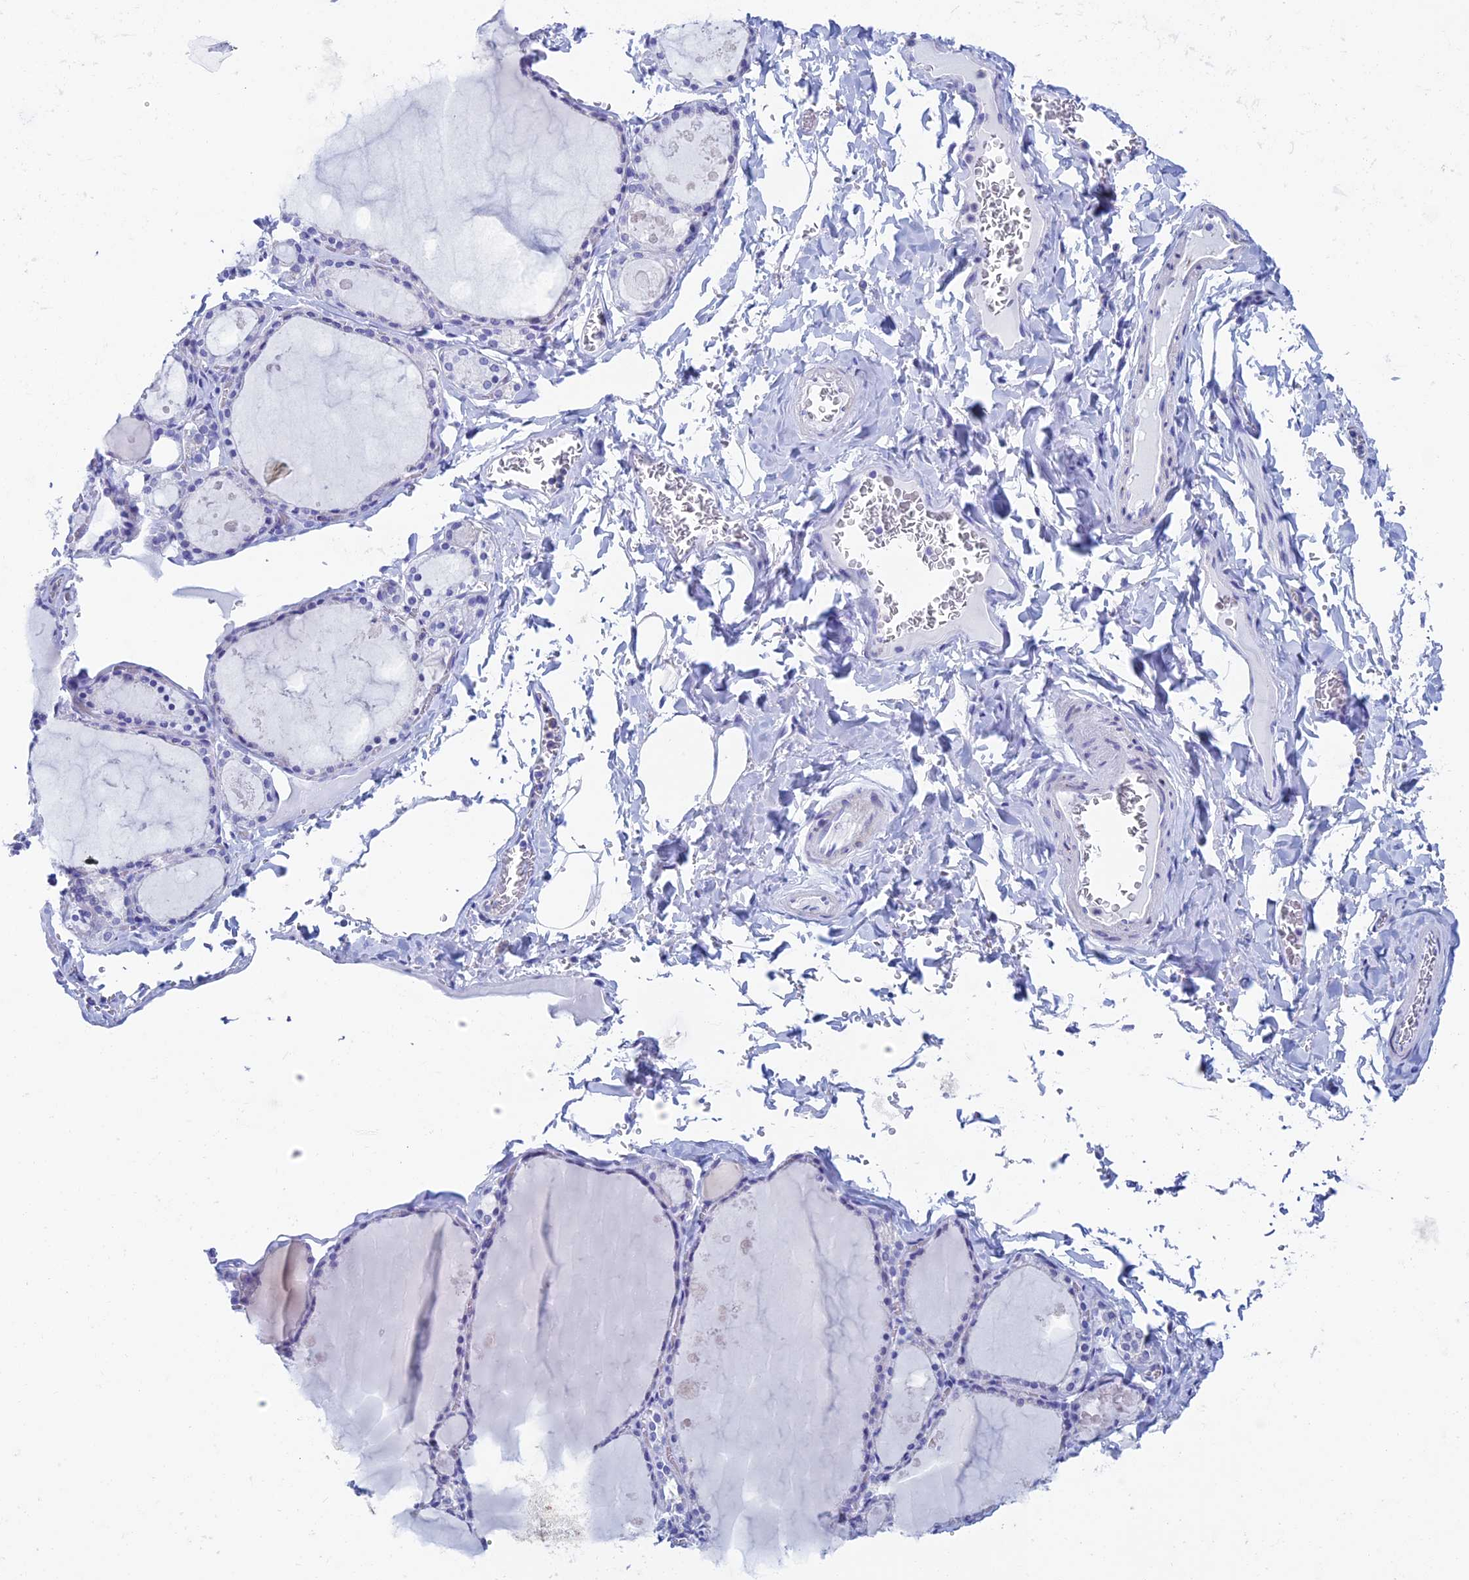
{"staining": {"intensity": "negative", "quantity": "none", "location": "none"}, "tissue": "thyroid gland", "cell_type": "Glandular cells", "image_type": "normal", "snomed": [{"axis": "morphology", "description": "Normal tissue, NOS"}, {"axis": "topography", "description": "Thyroid gland"}], "caption": "This is a micrograph of IHC staining of unremarkable thyroid gland, which shows no staining in glandular cells.", "gene": "KCNK17", "patient": {"sex": "male", "age": 56}}